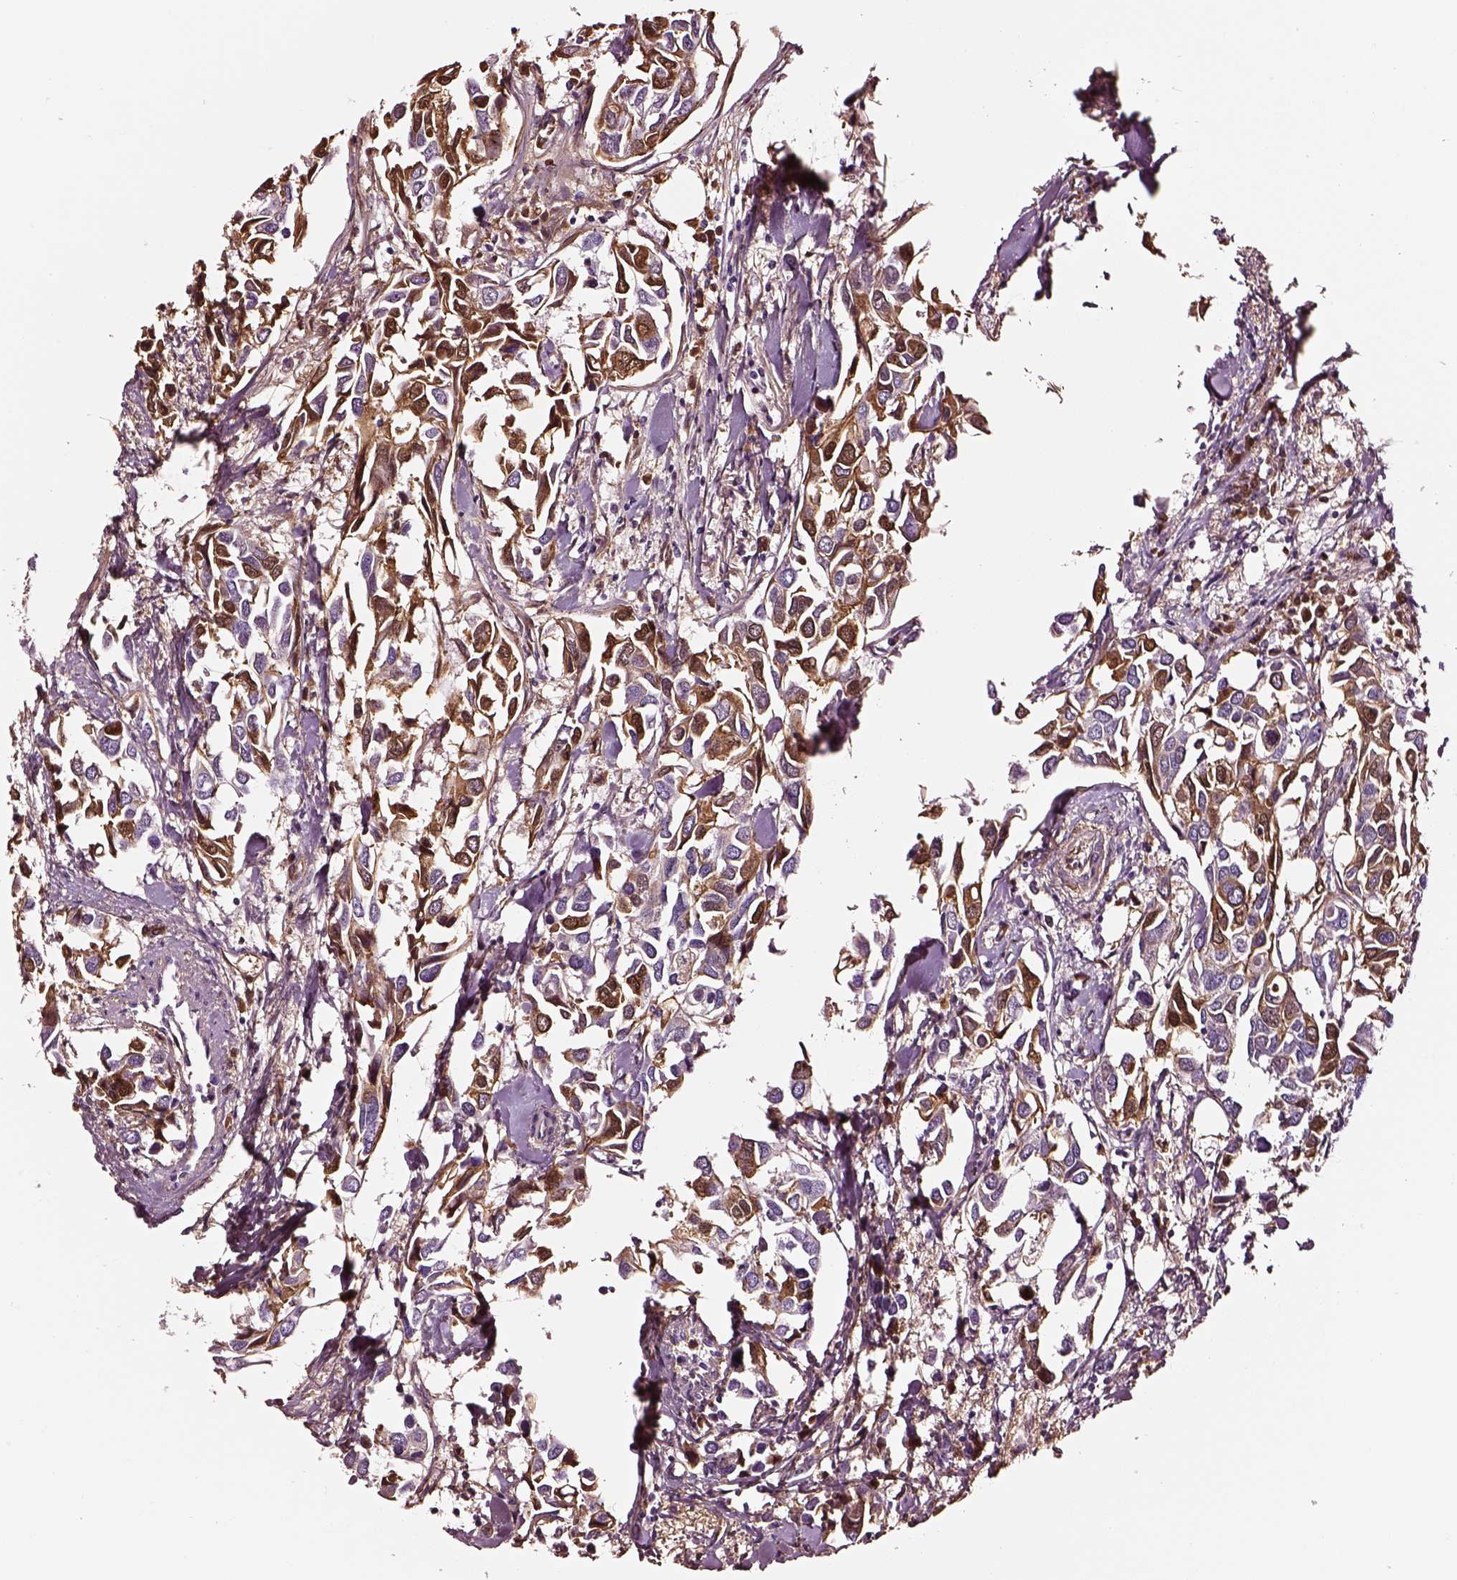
{"staining": {"intensity": "negative", "quantity": "none", "location": "none"}, "tissue": "breast cancer", "cell_type": "Tumor cells", "image_type": "cancer", "snomed": [{"axis": "morphology", "description": "Duct carcinoma"}, {"axis": "topography", "description": "Breast"}], "caption": "The micrograph exhibits no staining of tumor cells in breast cancer. (Brightfield microscopy of DAB (3,3'-diaminobenzidine) immunohistochemistry (IHC) at high magnification).", "gene": "TF", "patient": {"sex": "female", "age": 83}}